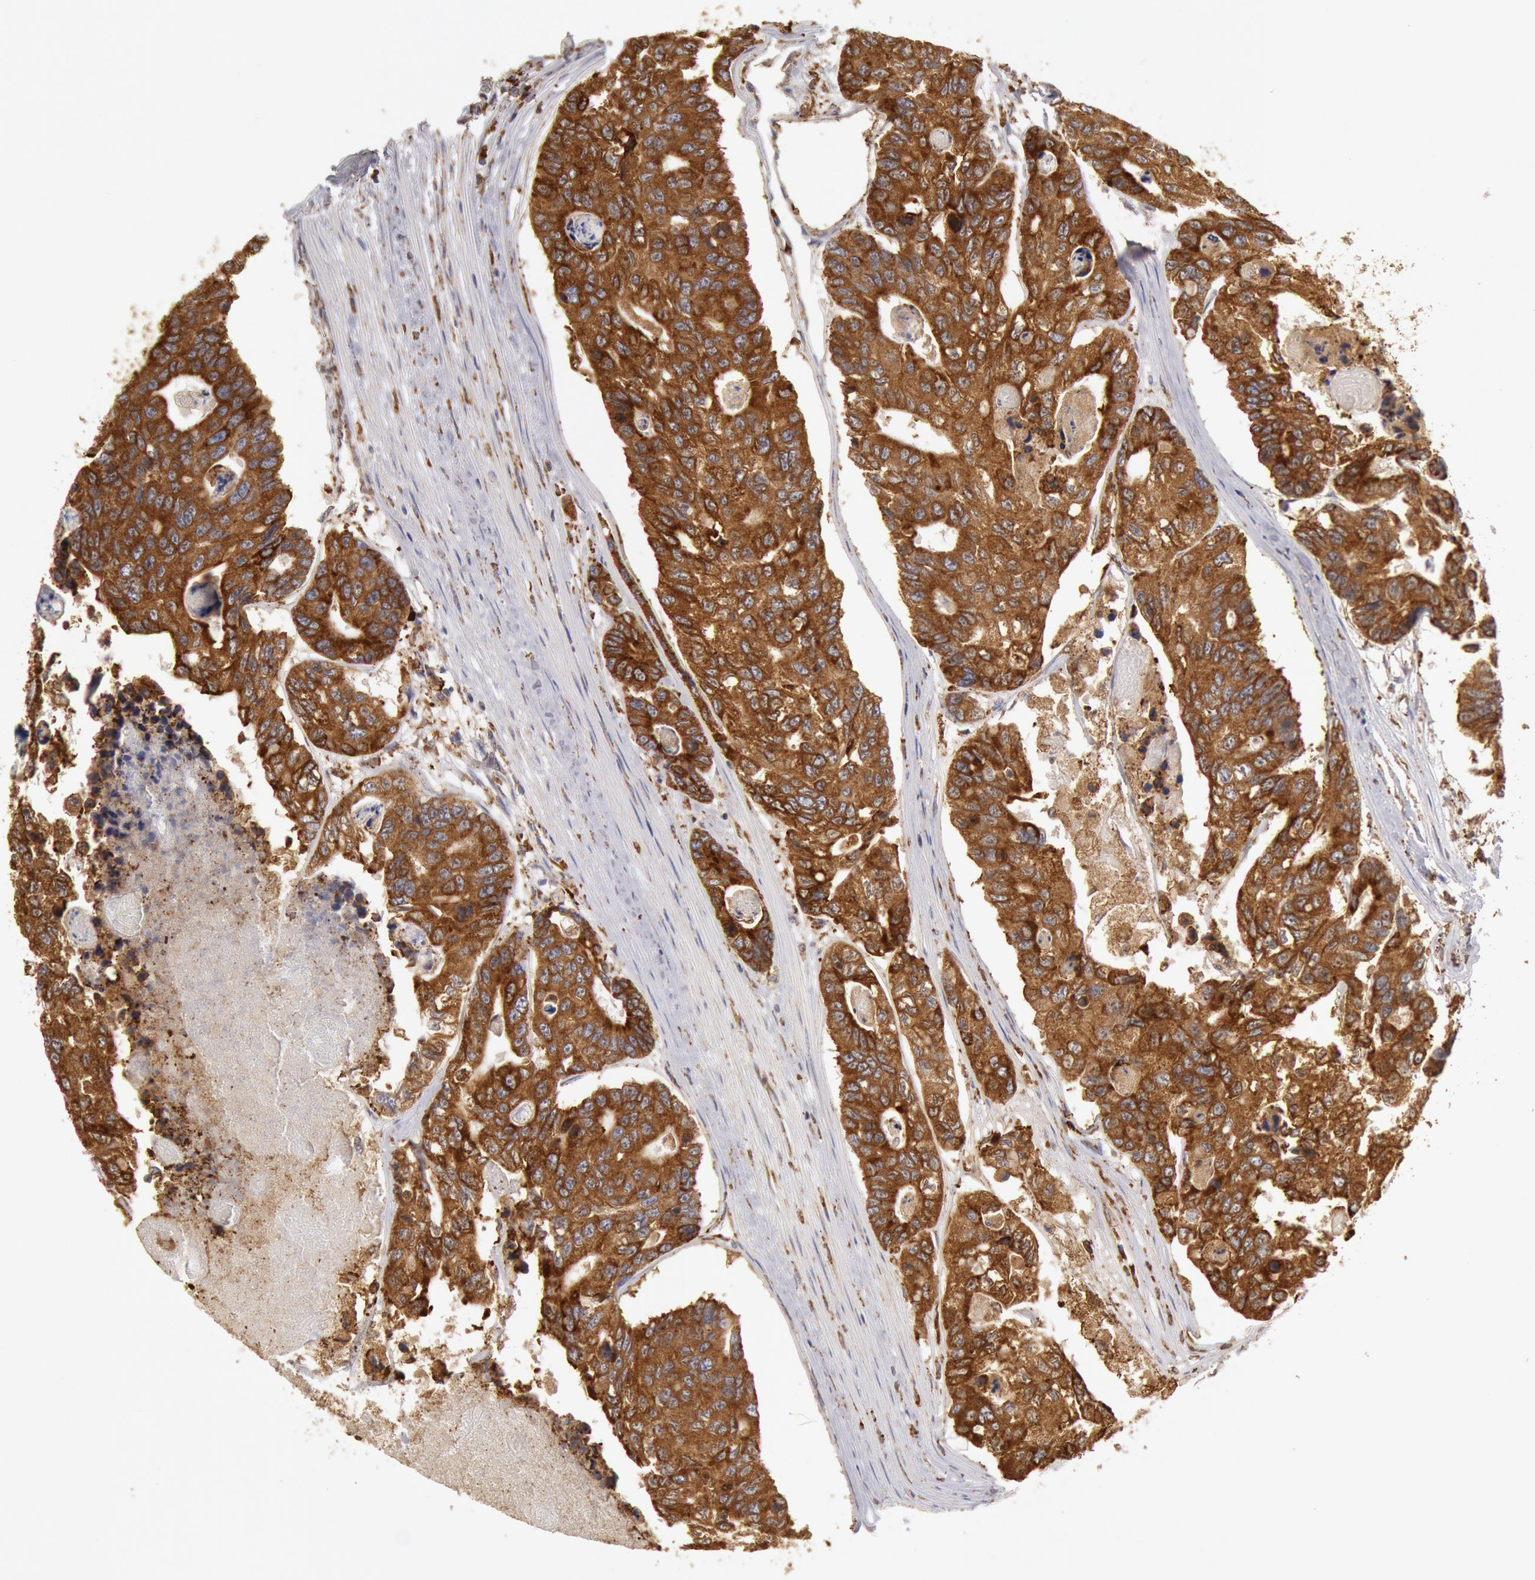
{"staining": {"intensity": "strong", "quantity": ">75%", "location": "cytoplasmic/membranous"}, "tissue": "colorectal cancer", "cell_type": "Tumor cells", "image_type": "cancer", "snomed": [{"axis": "morphology", "description": "Adenocarcinoma, NOS"}, {"axis": "topography", "description": "Colon"}], "caption": "Human colorectal adenocarcinoma stained with a brown dye demonstrates strong cytoplasmic/membranous positive staining in approximately >75% of tumor cells.", "gene": "ERP44", "patient": {"sex": "female", "age": 86}}